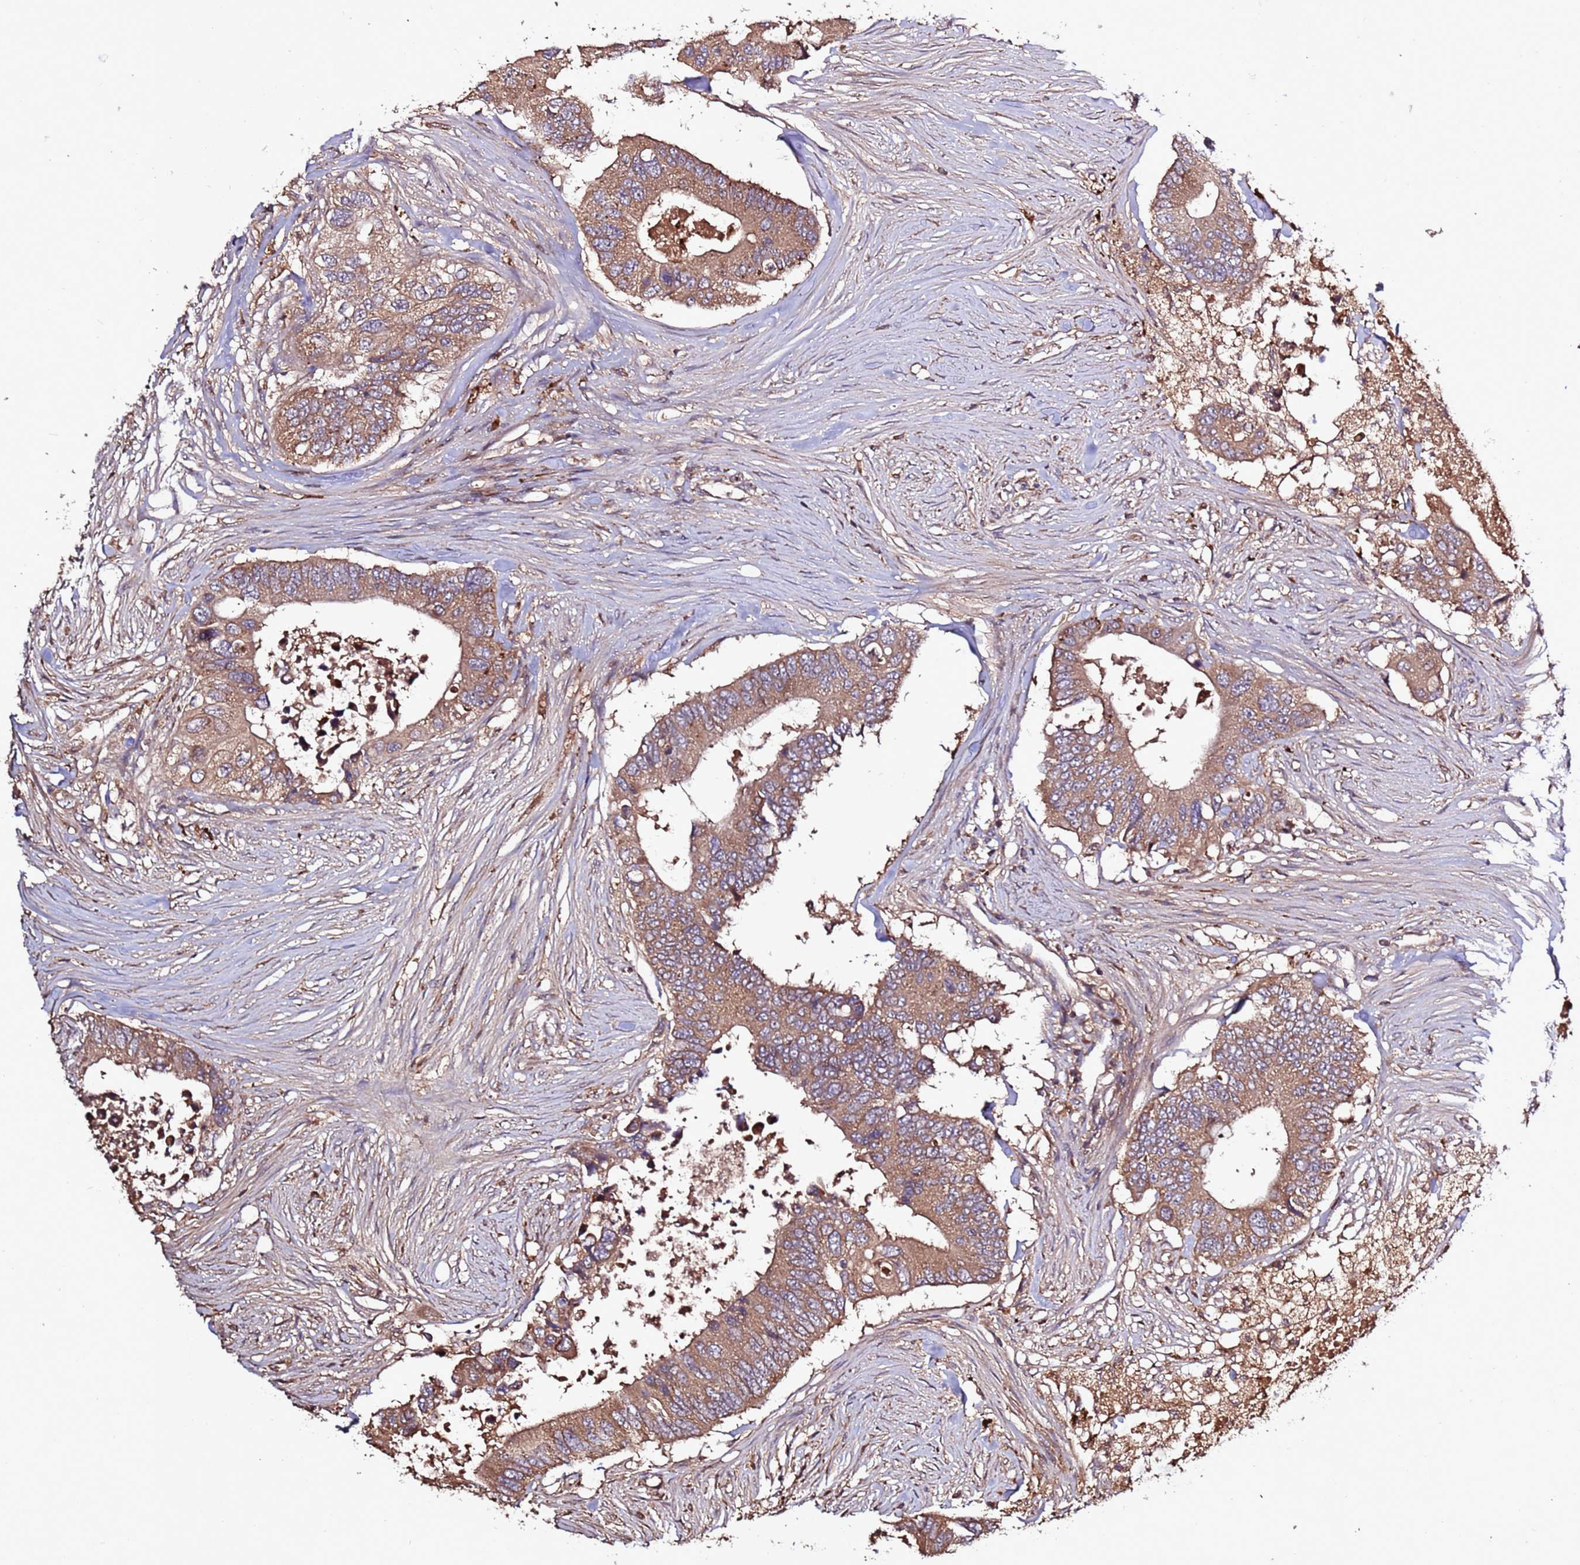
{"staining": {"intensity": "moderate", "quantity": ">75%", "location": "cytoplasmic/membranous"}, "tissue": "colorectal cancer", "cell_type": "Tumor cells", "image_type": "cancer", "snomed": [{"axis": "morphology", "description": "Adenocarcinoma, NOS"}, {"axis": "topography", "description": "Colon"}], "caption": "A micrograph of colorectal cancer stained for a protein reveals moderate cytoplasmic/membranous brown staining in tumor cells.", "gene": "RPS15A", "patient": {"sex": "male", "age": 71}}